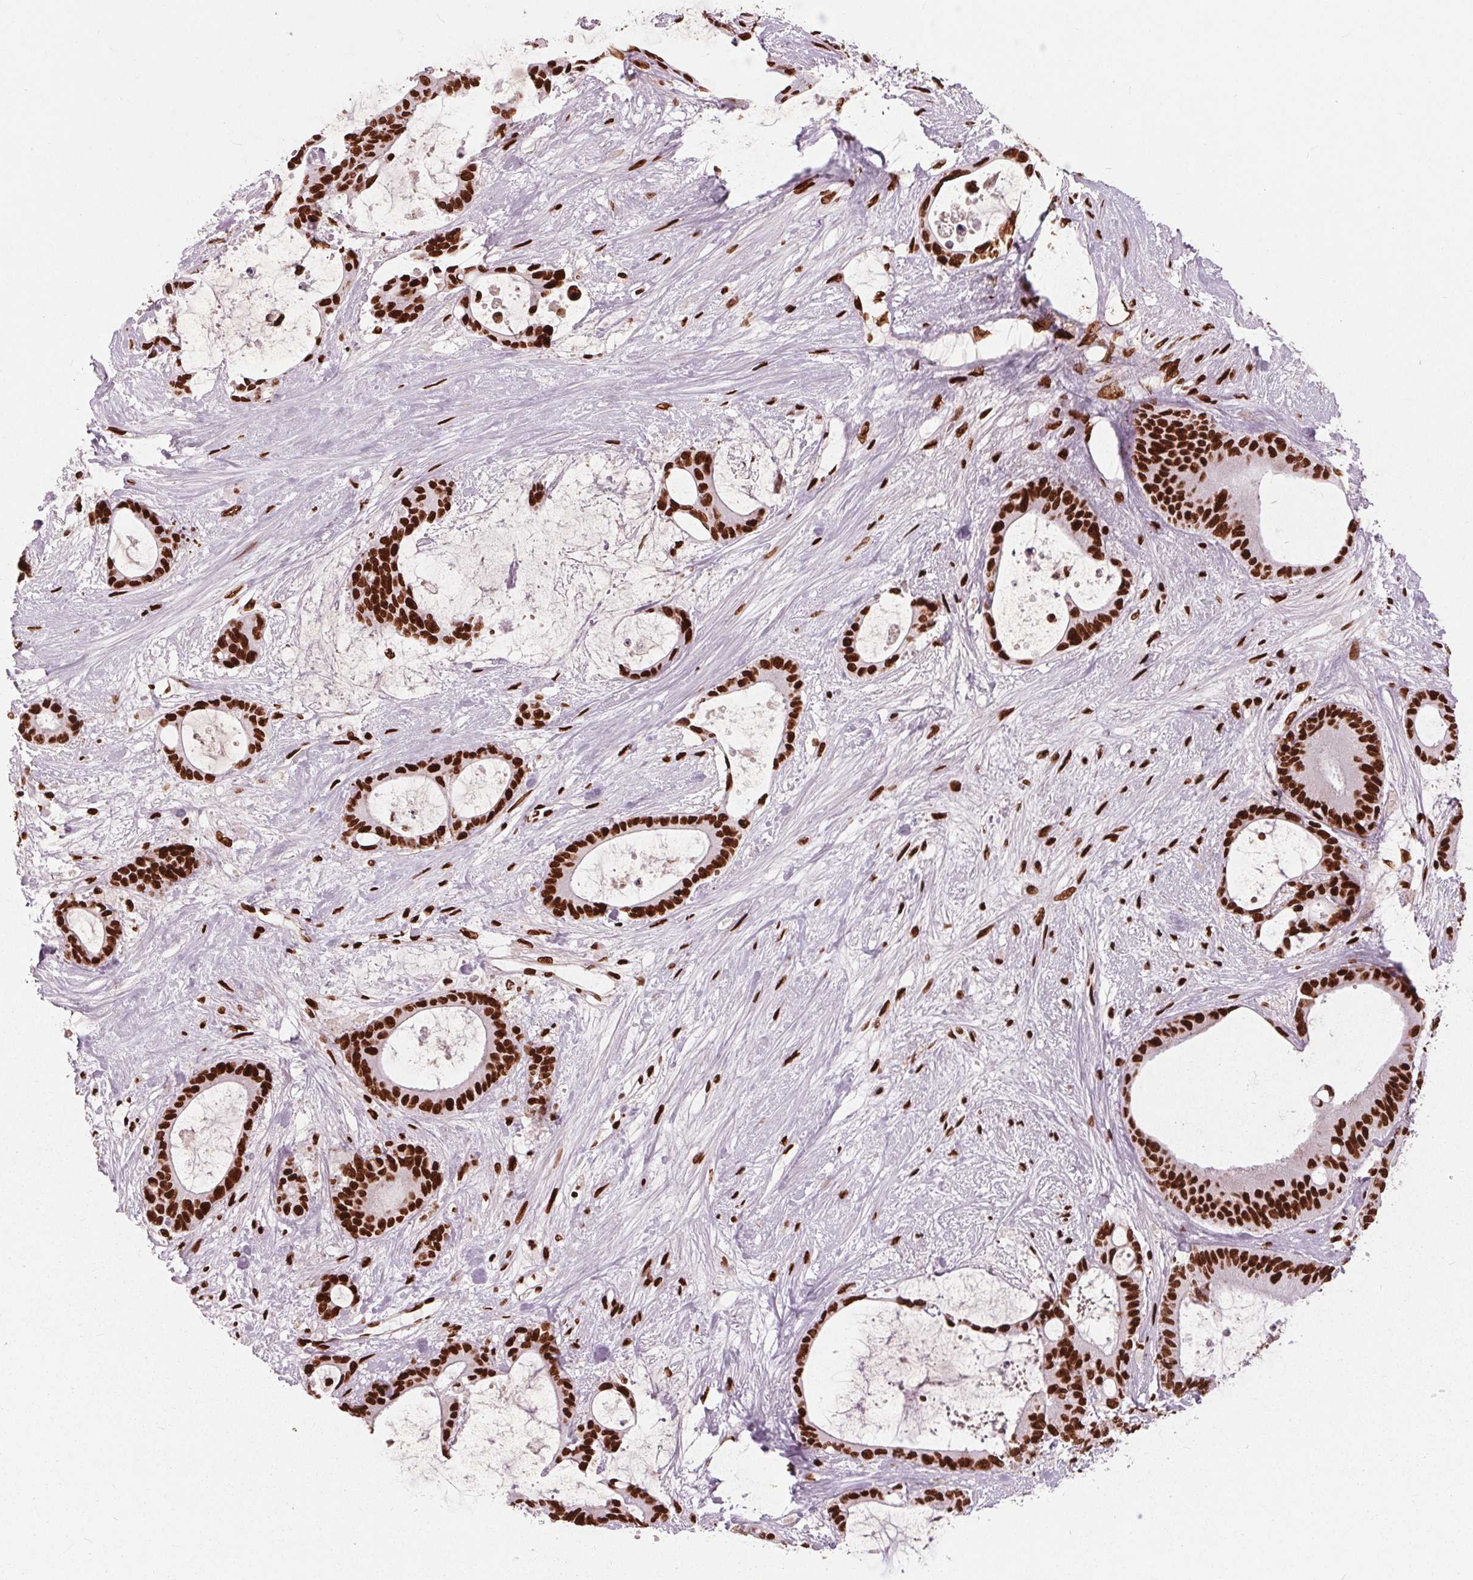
{"staining": {"intensity": "strong", "quantity": ">75%", "location": "nuclear"}, "tissue": "liver cancer", "cell_type": "Tumor cells", "image_type": "cancer", "snomed": [{"axis": "morphology", "description": "Normal tissue, NOS"}, {"axis": "morphology", "description": "Cholangiocarcinoma"}, {"axis": "topography", "description": "Liver"}, {"axis": "topography", "description": "Peripheral nerve tissue"}], "caption": "IHC of human liver cholangiocarcinoma shows high levels of strong nuclear positivity in approximately >75% of tumor cells. The staining is performed using DAB brown chromogen to label protein expression. The nuclei are counter-stained blue using hematoxylin.", "gene": "BRD4", "patient": {"sex": "female", "age": 73}}